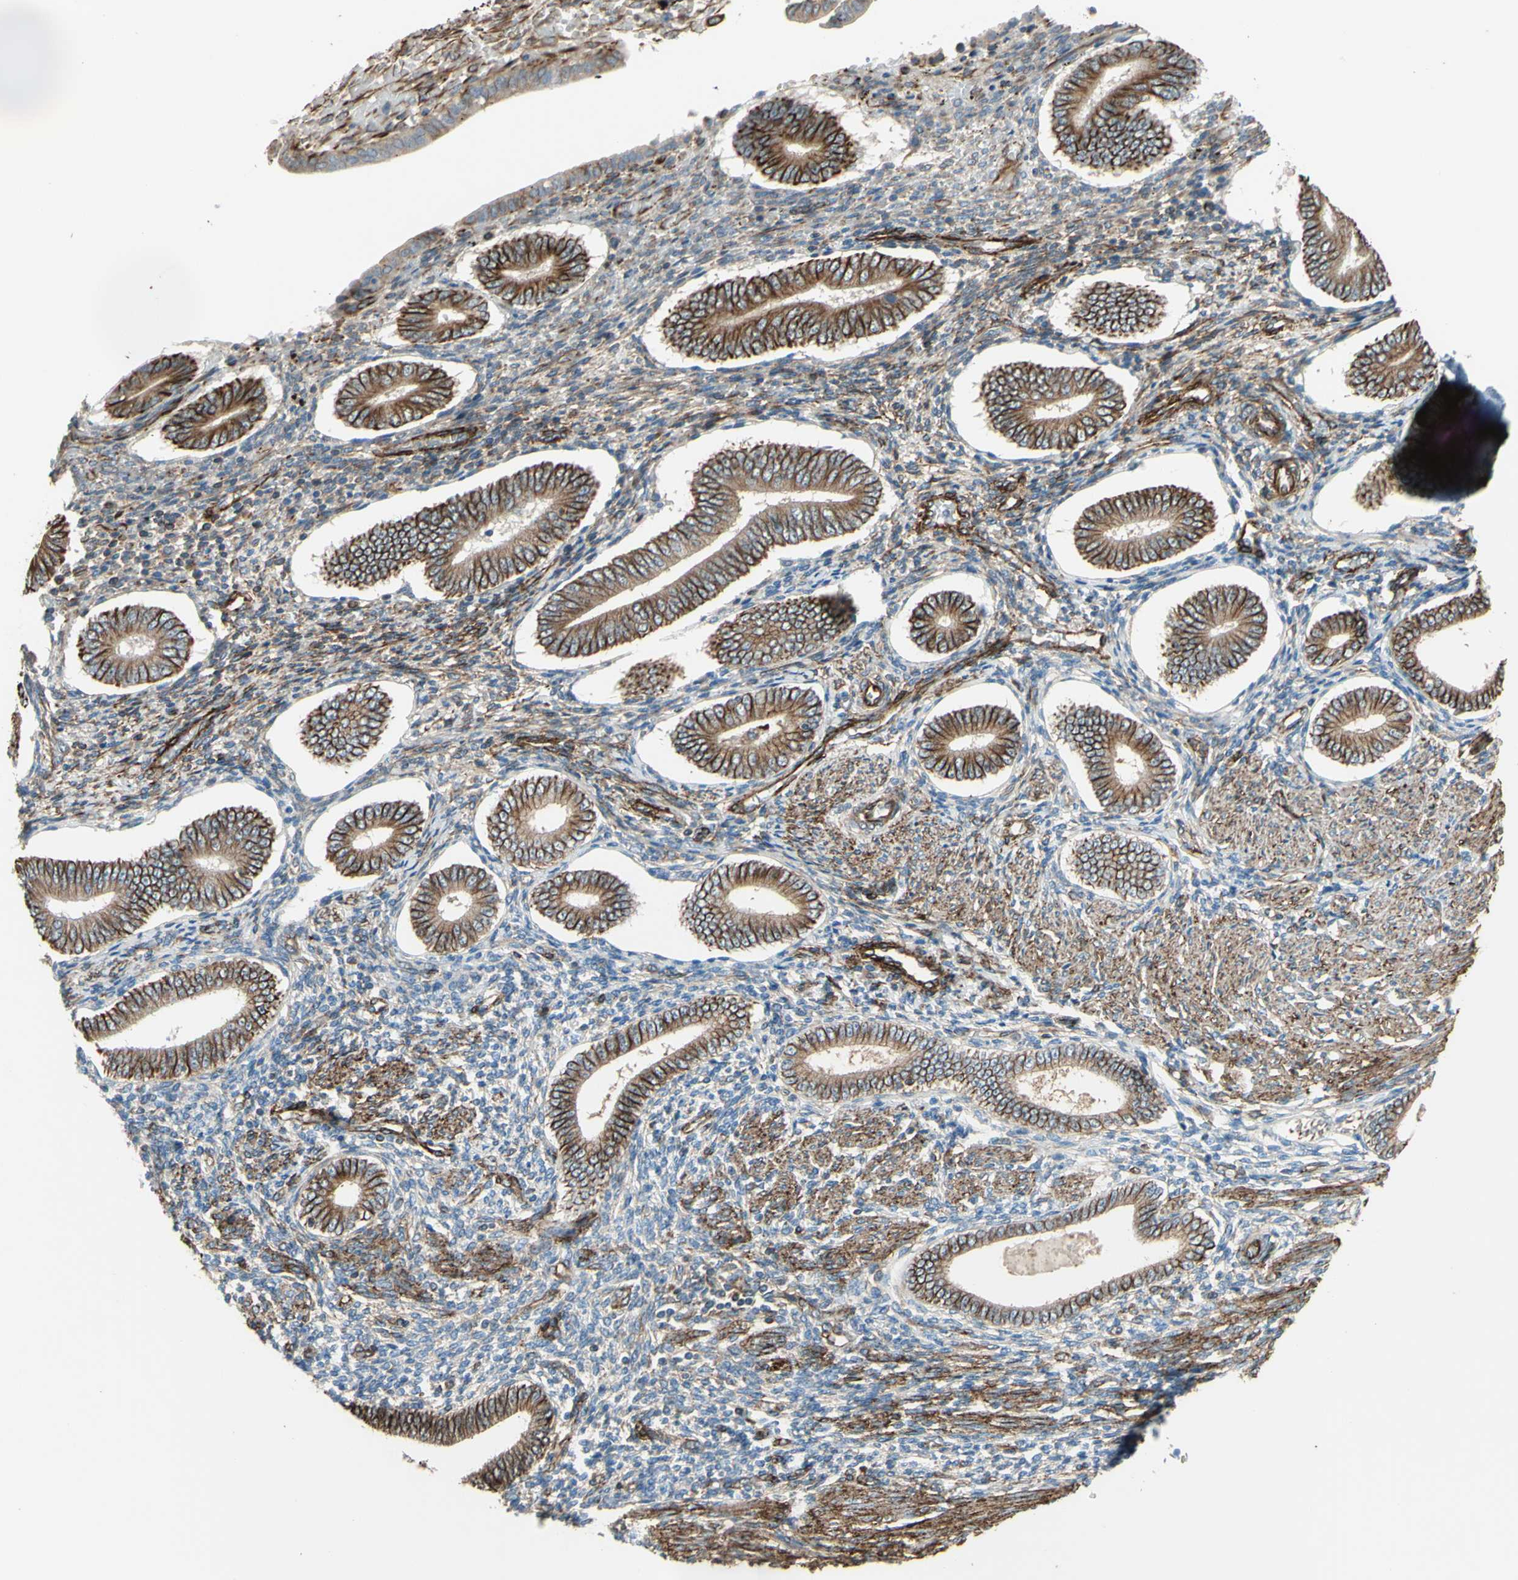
{"staining": {"intensity": "weak", "quantity": "25%-75%", "location": "cytoplasmic/membranous"}, "tissue": "endometrium", "cell_type": "Cells in endometrial stroma", "image_type": "normal", "snomed": [{"axis": "morphology", "description": "Normal tissue, NOS"}, {"axis": "topography", "description": "Endometrium"}], "caption": "Immunohistochemical staining of normal human endometrium demonstrates weak cytoplasmic/membranous protein expression in about 25%-75% of cells in endometrial stroma. (brown staining indicates protein expression, while blue staining denotes nuclei).", "gene": "TRAF2", "patient": {"sex": "female", "age": 42}}